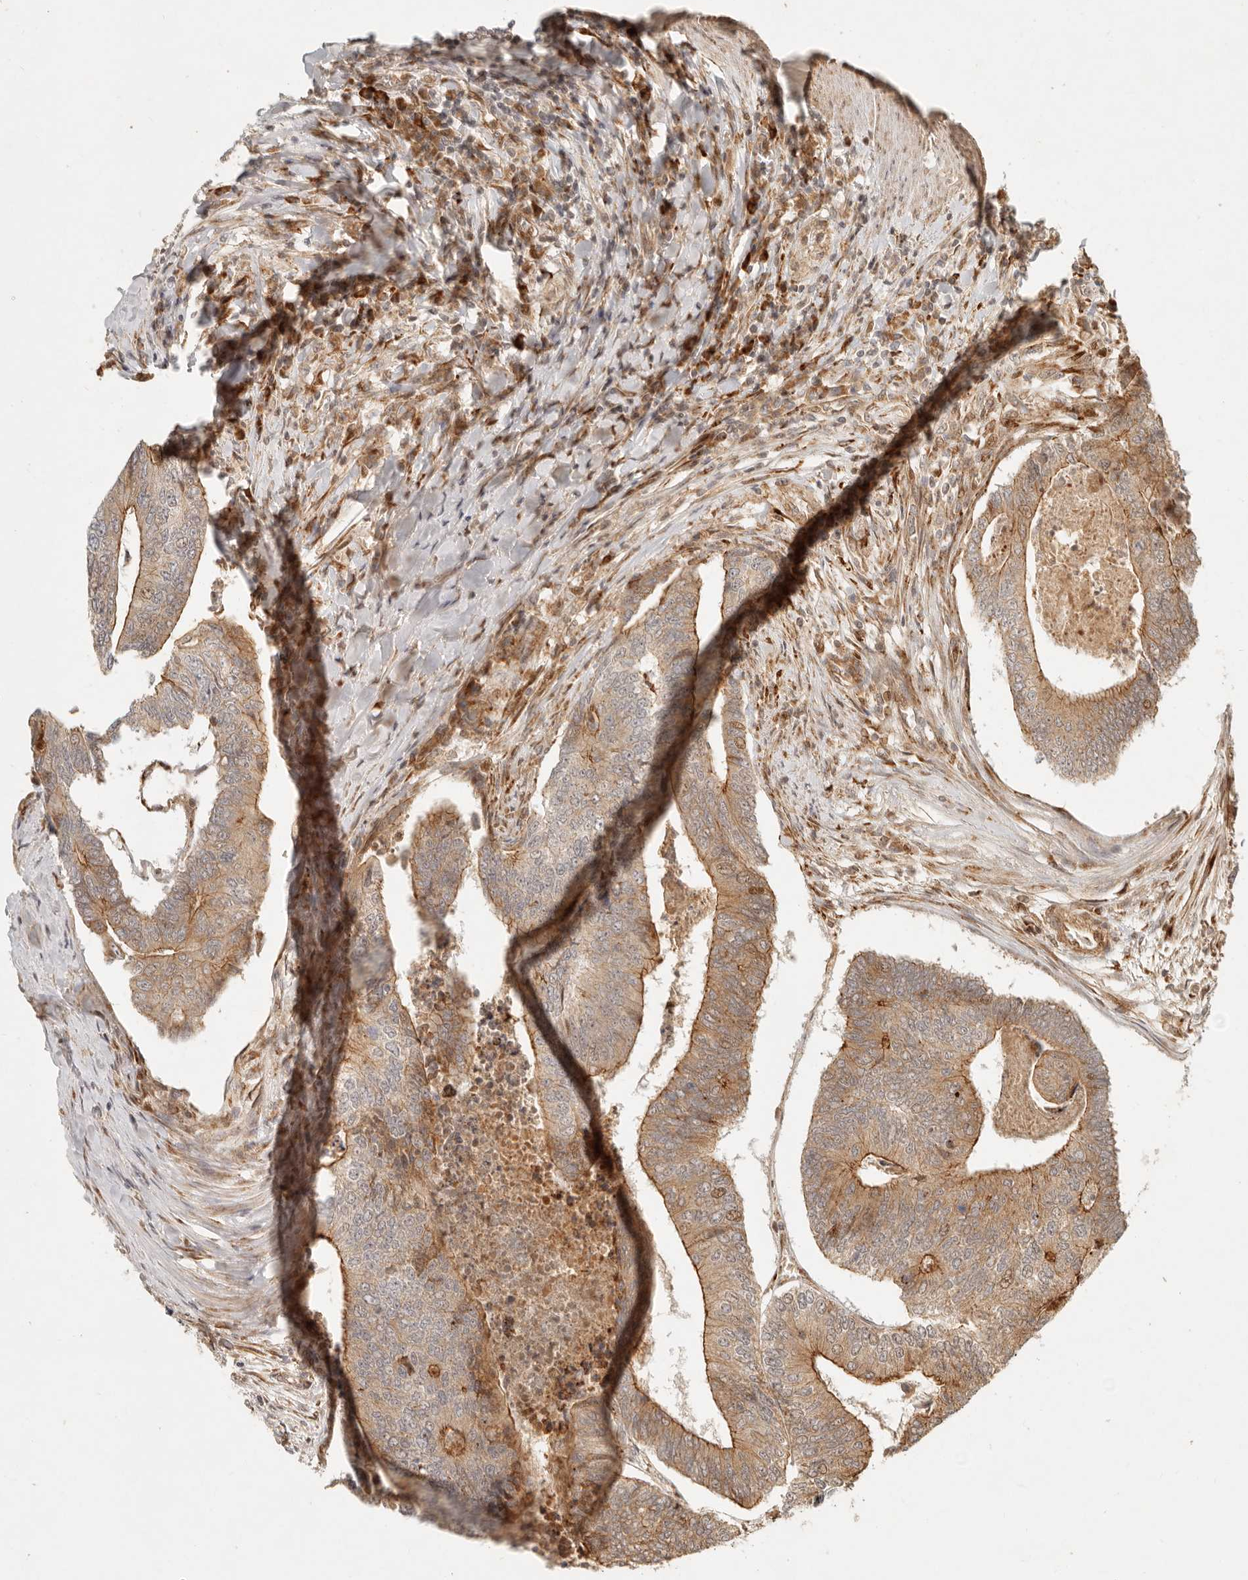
{"staining": {"intensity": "moderate", "quantity": ">75%", "location": "cytoplasmic/membranous"}, "tissue": "colorectal cancer", "cell_type": "Tumor cells", "image_type": "cancer", "snomed": [{"axis": "morphology", "description": "Adenocarcinoma, NOS"}, {"axis": "topography", "description": "Colon"}], "caption": "The immunohistochemical stain highlights moderate cytoplasmic/membranous expression in tumor cells of colorectal adenocarcinoma tissue. (IHC, brightfield microscopy, high magnification).", "gene": "KLHL38", "patient": {"sex": "female", "age": 67}}